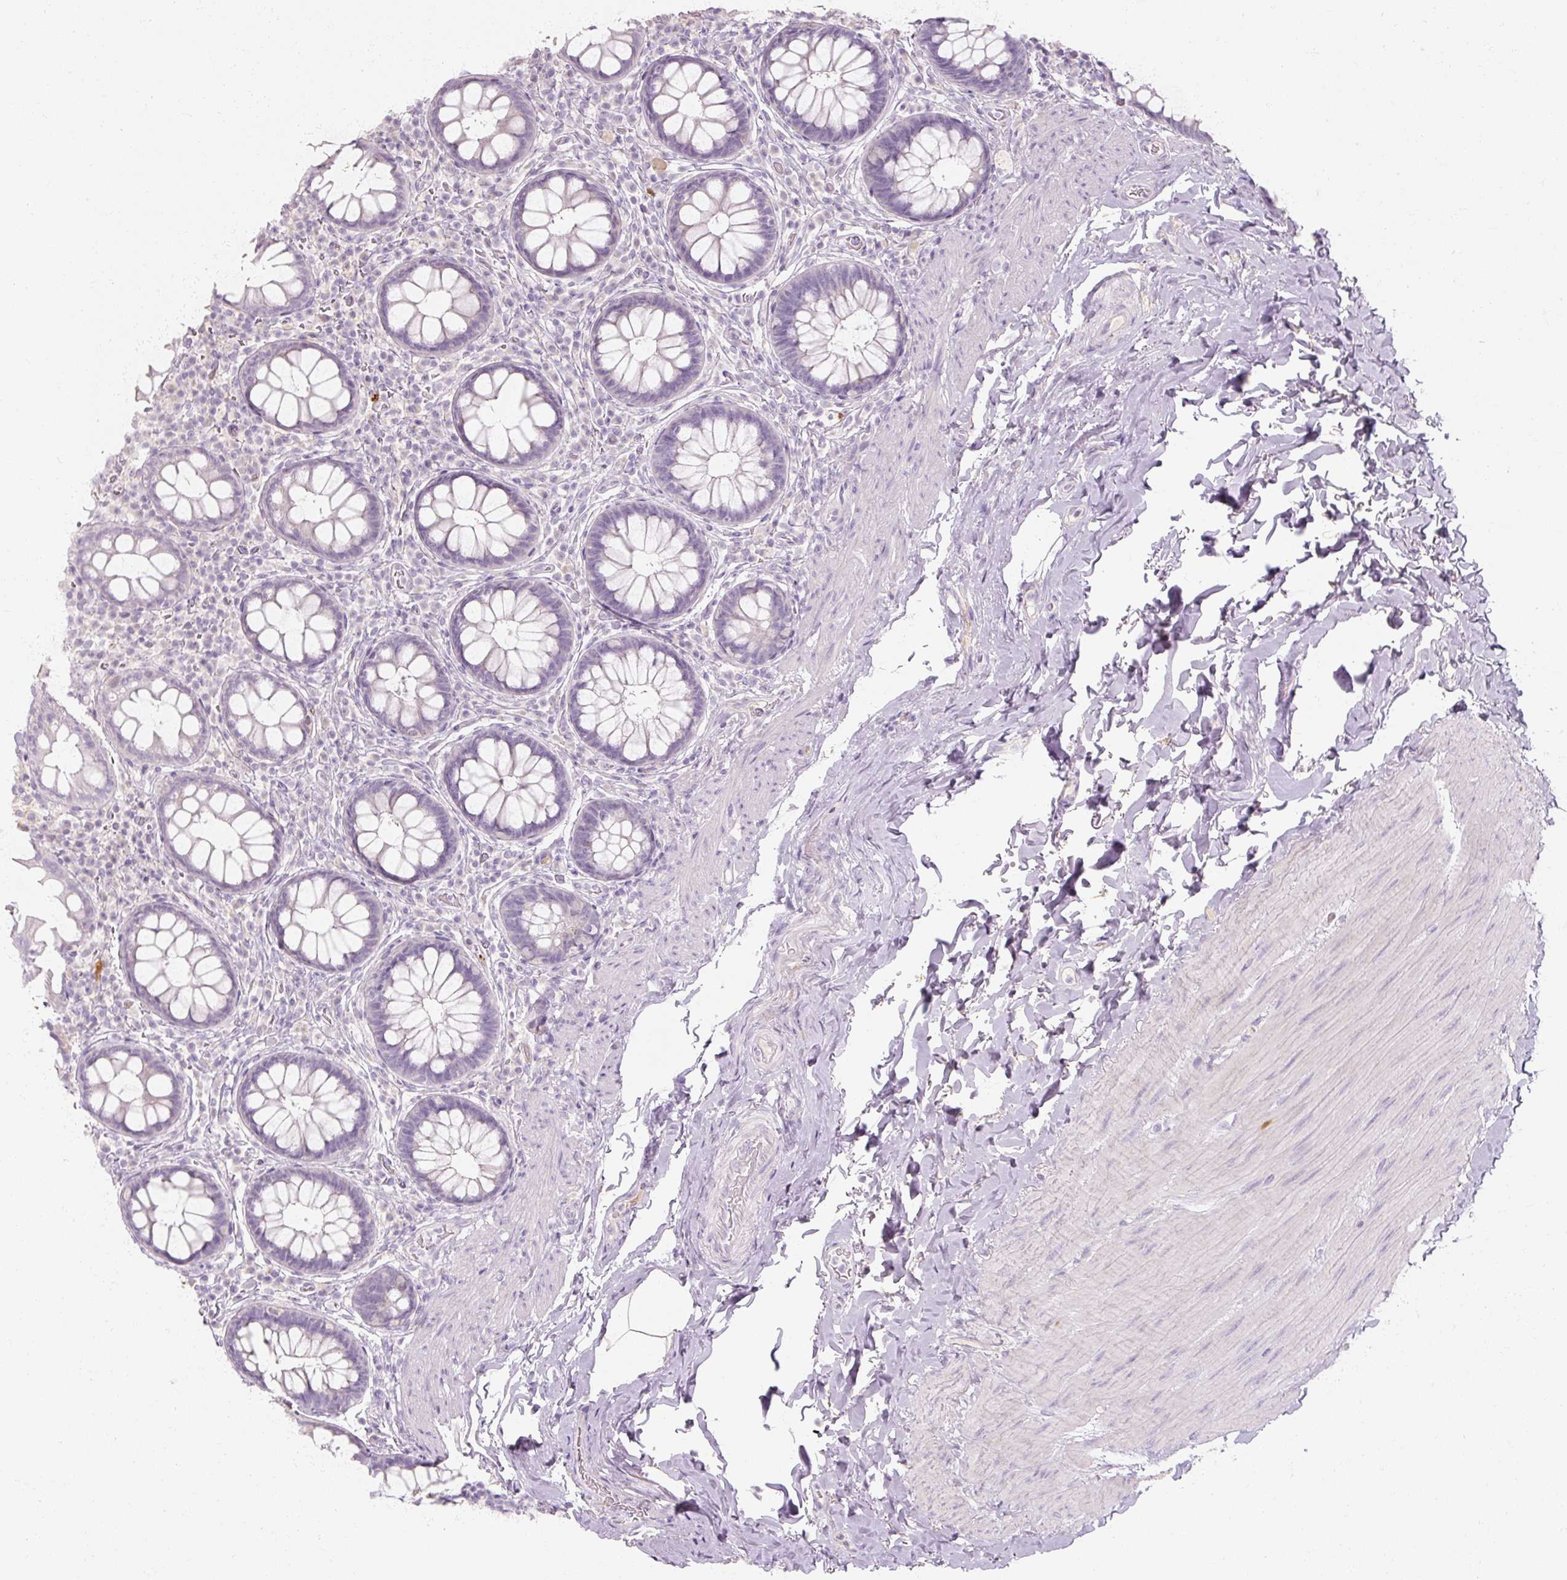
{"staining": {"intensity": "negative", "quantity": "none", "location": "none"}, "tissue": "rectum", "cell_type": "Glandular cells", "image_type": "normal", "snomed": [{"axis": "morphology", "description": "Normal tissue, NOS"}, {"axis": "topography", "description": "Rectum"}], "caption": "The micrograph shows no significant positivity in glandular cells of rectum.", "gene": "NFE2L3", "patient": {"sex": "female", "age": 69}}